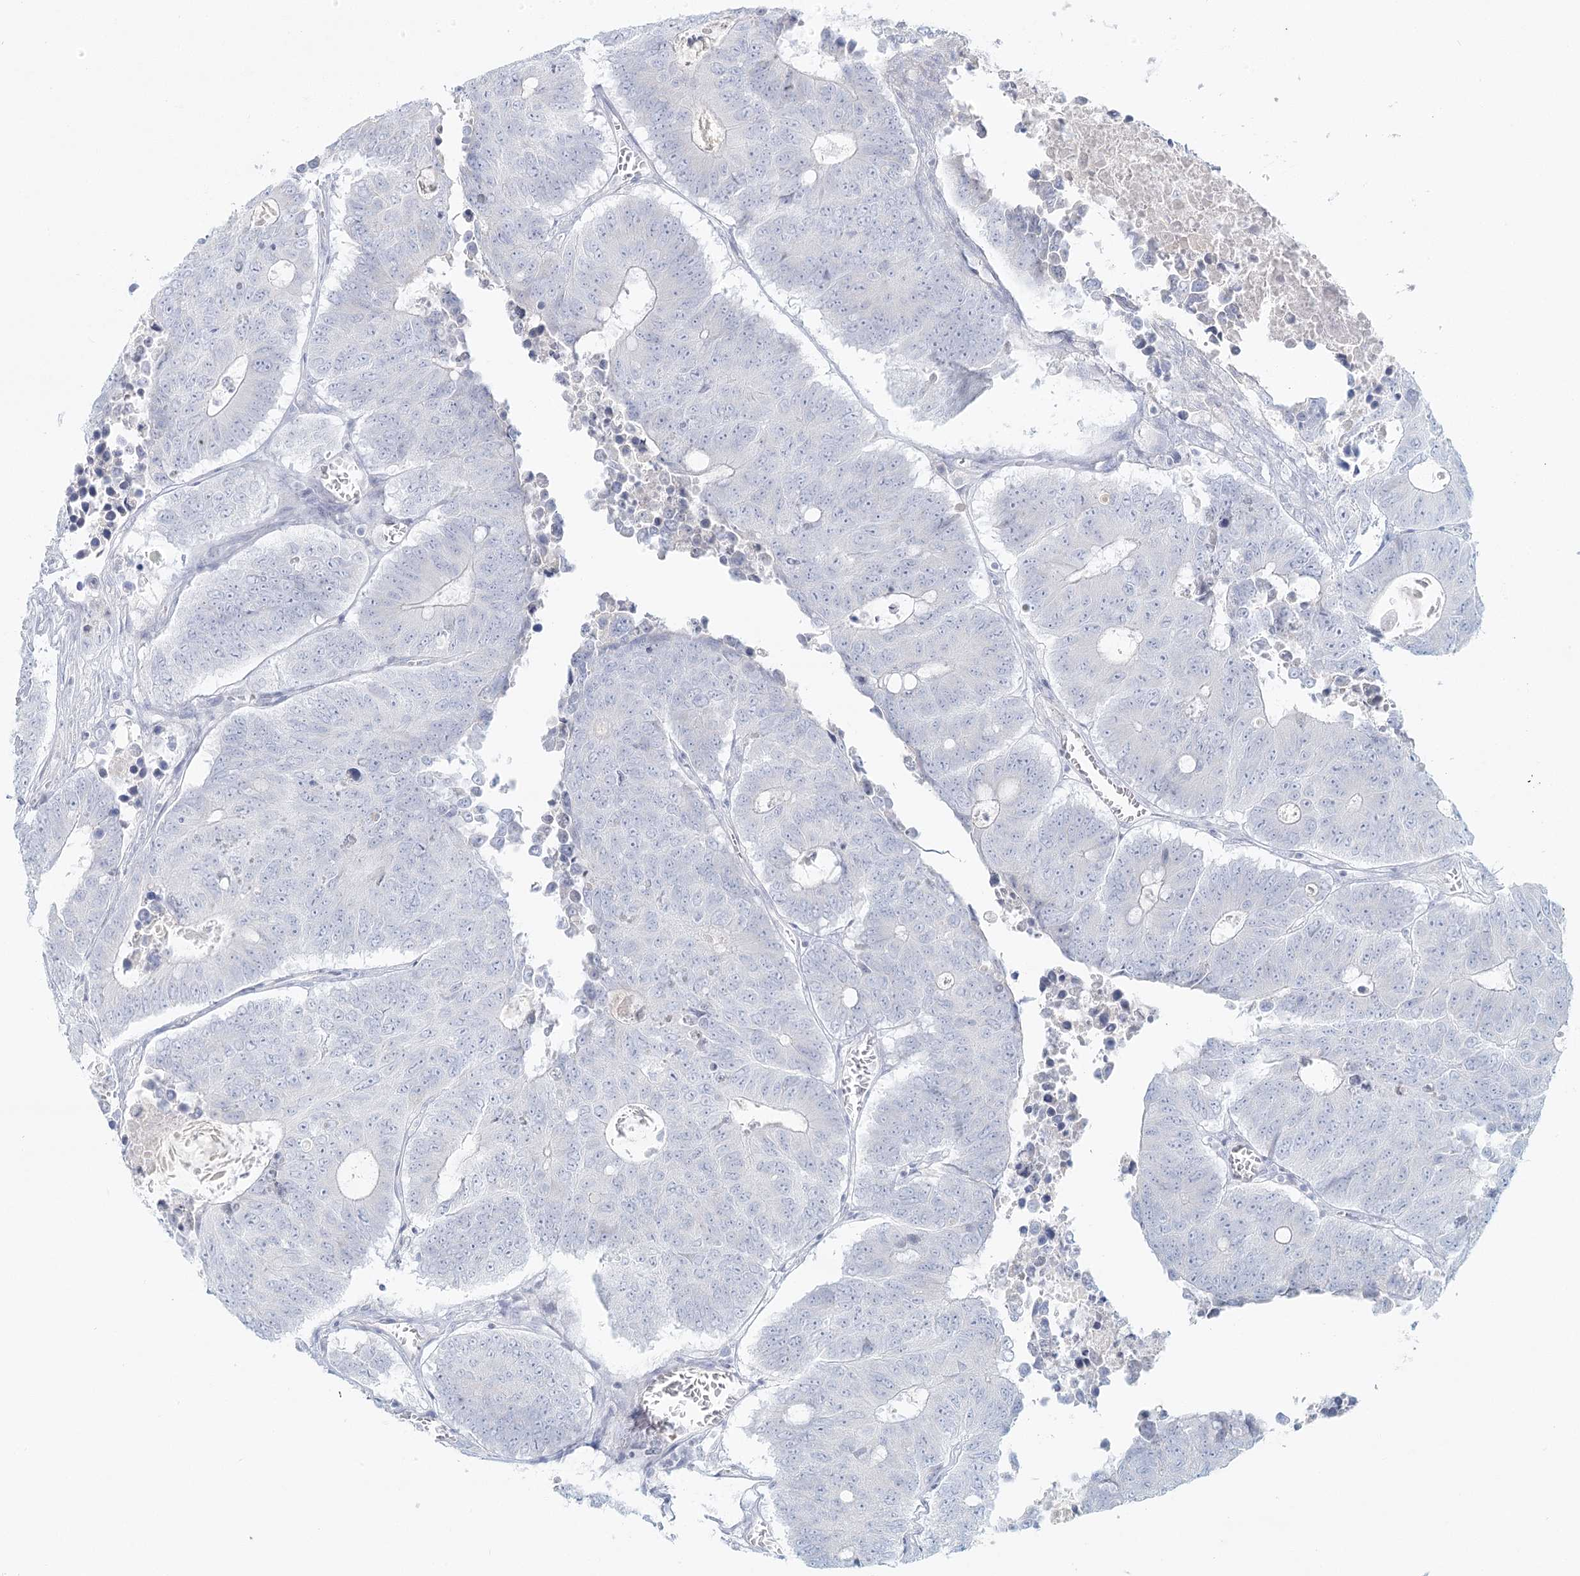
{"staining": {"intensity": "negative", "quantity": "none", "location": "none"}, "tissue": "colorectal cancer", "cell_type": "Tumor cells", "image_type": "cancer", "snomed": [{"axis": "morphology", "description": "Adenocarcinoma, NOS"}, {"axis": "topography", "description": "Colon"}], "caption": "Immunohistochemical staining of colorectal cancer (adenocarcinoma) exhibits no significant staining in tumor cells. Nuclei are stained in blue.", "gene": "DMGDH", "patient": {"sex": "male", "age": 87}}